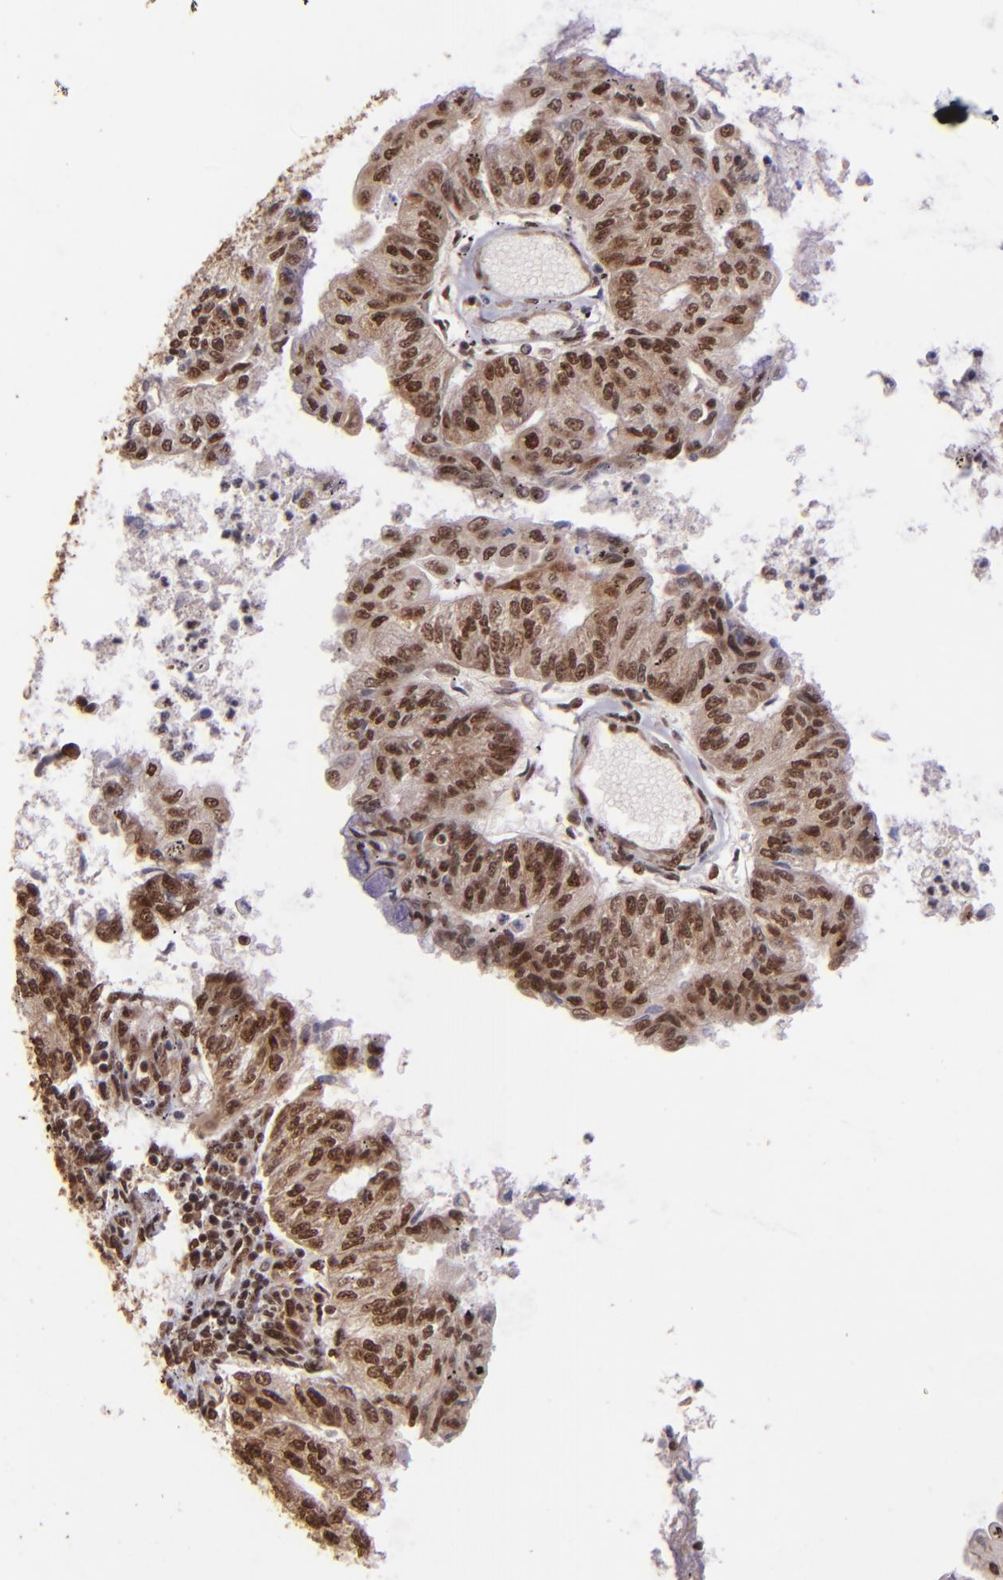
{"staining": {"intensity": "moderate", "quantity": "25%-75%", "location": "cytoplasmic/membranous,nuclear"}, "tissue": "endometrial cancer", "cell_type": "Tumor cells", "image_type": "cancer", "snomed": [{"axis": "morphology", "description": "Adenocarcinoma, NOS"}, {"axis": "topography", "description": "Endometrium"}], "caption": "An image showing moderate cytoplasmic/membranous and nuclear positivity in approximately 25%-75% of tumor cells in endometrial adenocarcinoma, as visualized by brown immunohistochemical staining.", "gene": "PQBP1", "patient": {"sex": "female", "age": 59}}